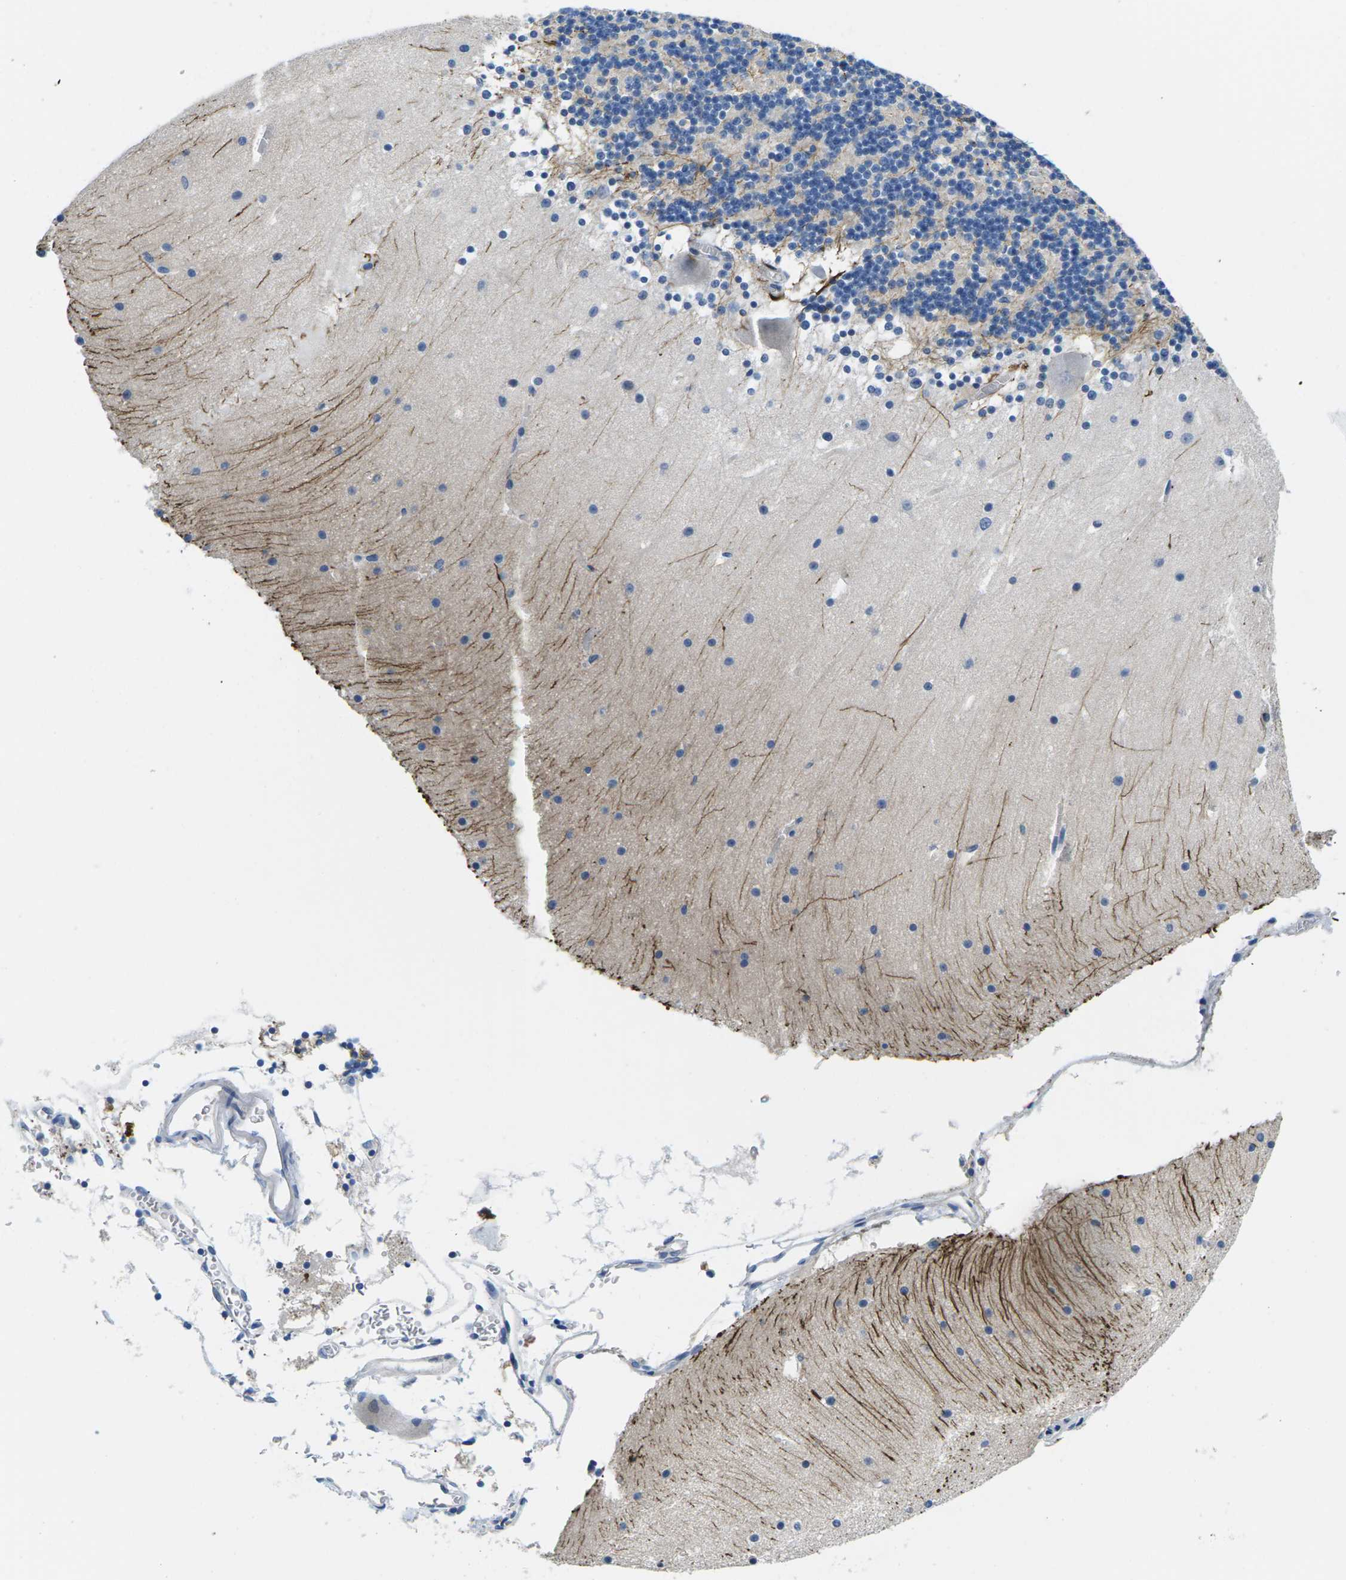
{"staining": {"intensity": "negative", "quantity": "none", "location": "none"}, "tissue": "cerebellum", "cell_type": "Cells in granular layer", "image_type": "normal", "snomed": [{"axis": "morphology", "description": "Normal tissue, NOS"}, {"axis": "topography", "description": "Cerebellum"}], "caption": "This is an immunohistochemistry histopathology image of normal human cerebellum. There is no staining in cells in granular layer.", "gene": "TSPAN2", "patient": {"sex": "male", "age": 45}}